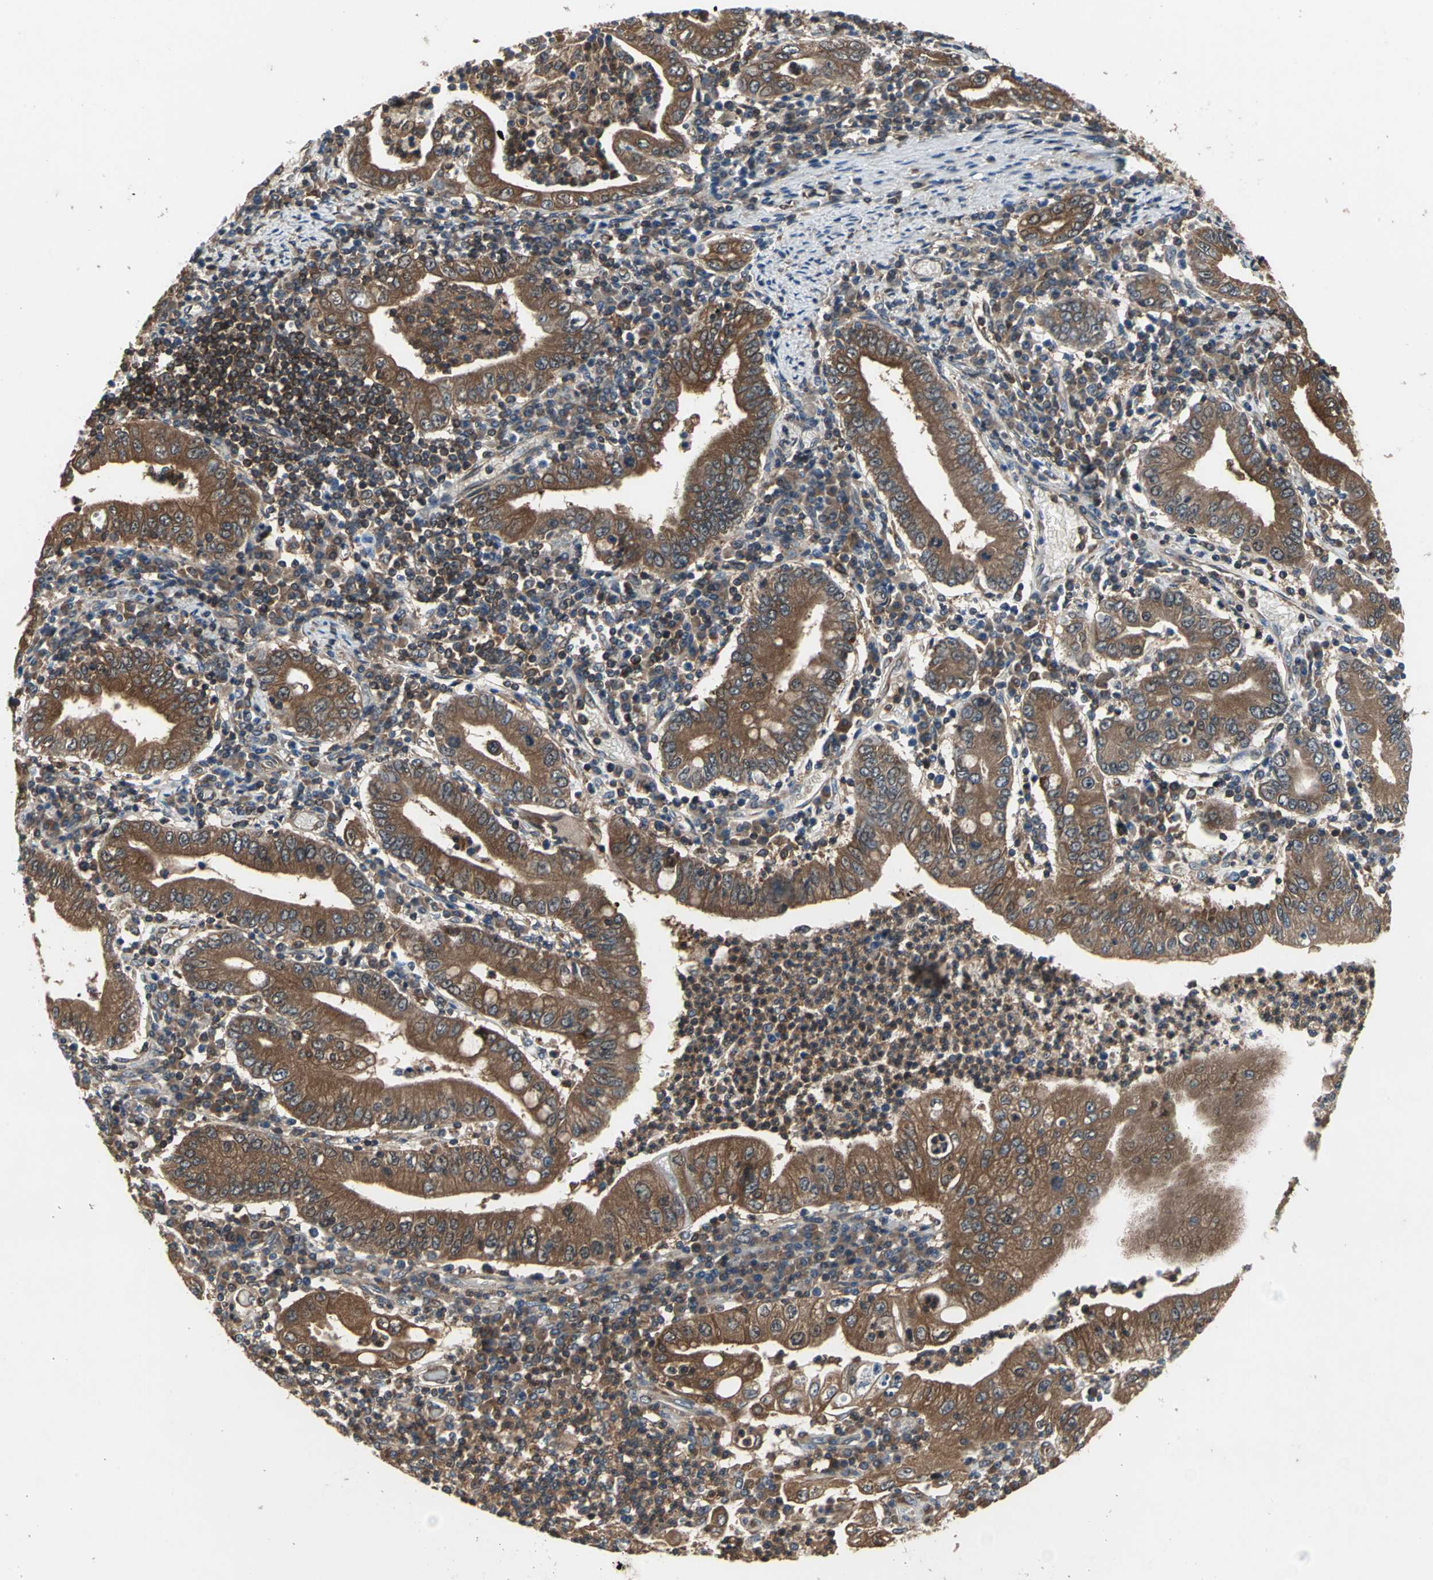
{"staining": {"intensity": "strong", "quantity": ">75%", "location": "cytoplasmic/membranous"}, "tissue": "stomach cancer", "cell_type": "Tumor cells", "image_type": "cancer", "snomed": [{"axis": "morphology", "description": "Normal tissue, NOS"}, {"axis": "morphology", "description": "Adenocarcinoma, NOS"}, {"axis": "topography", "description": "Esophagus"}, {"axis": "topography", "description": "Stomach, upper"}, {"axis": "topography", "description": "Peripheral nerve tissue"}], "caption": "Human stomach cancer (adenocarcinoma) stained for a protein (brown) displays strong cytoplasmic/membranous positive expression in about >75% of tumor cells.", "gene": "CAPN1", "patient": {"sex": "male", "age": 62}}